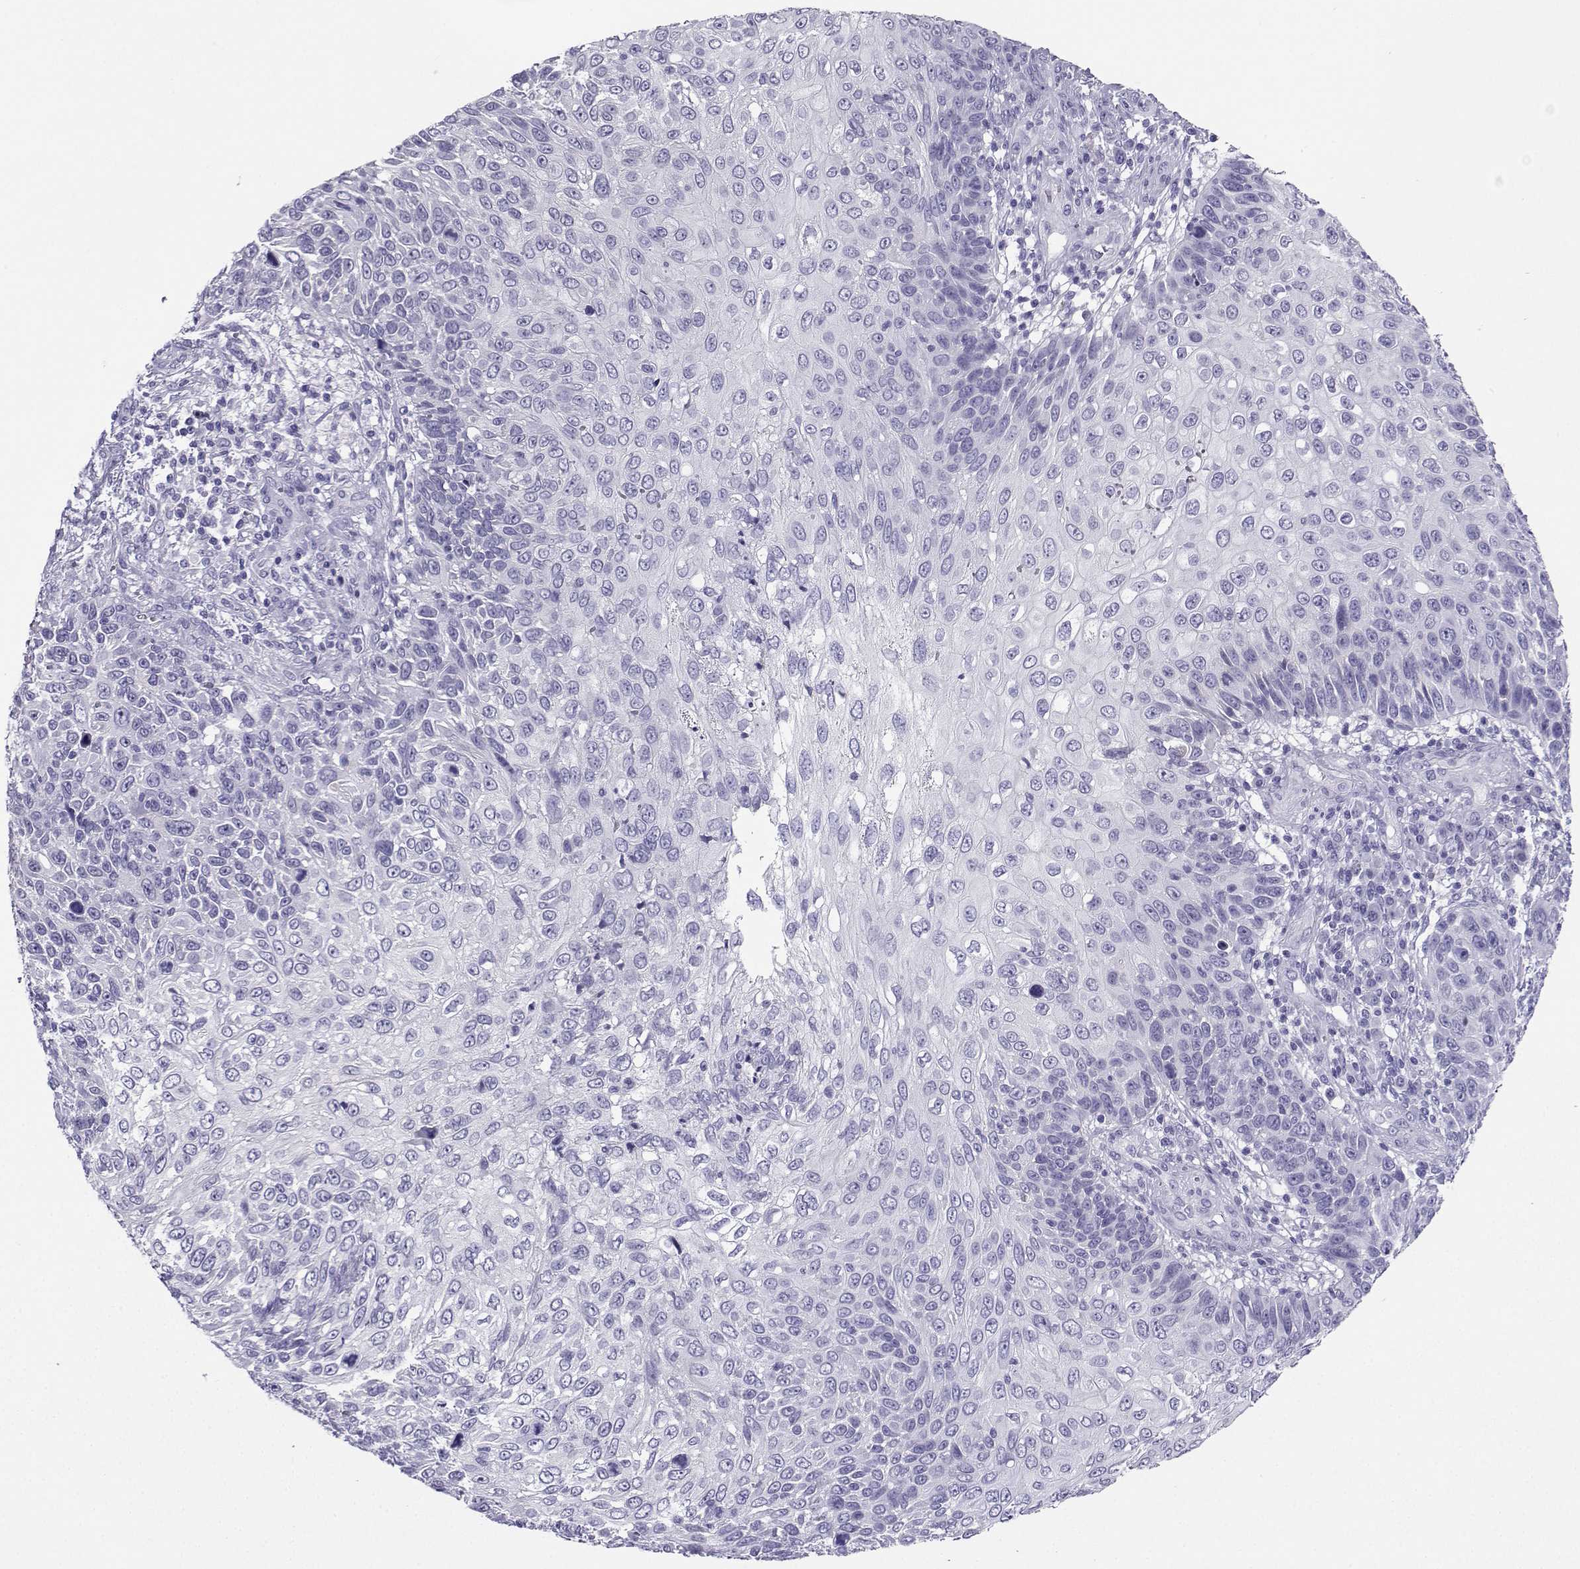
{"staining": {"intensity": "negative", "quantity": "none", "location": "none"}, "tissue": "skin cancer", "cell_type": "Tumor cells", "image_type": "cancer", "snomed": [{"axis": "morphology", "description": "Squamous cell carcinoma, NOS"}, {"axis": "topography", "description": "Skin"}], "caption": "IHC image of neoplastic tissue: squamous cell carcinoma (skin) stained with DAB (3,3'-diaminobenzidine) demonstrates no significant protein staining in tumor cells.", "gene": "CD109", "patient": {"sex": "male", "age": 92}}